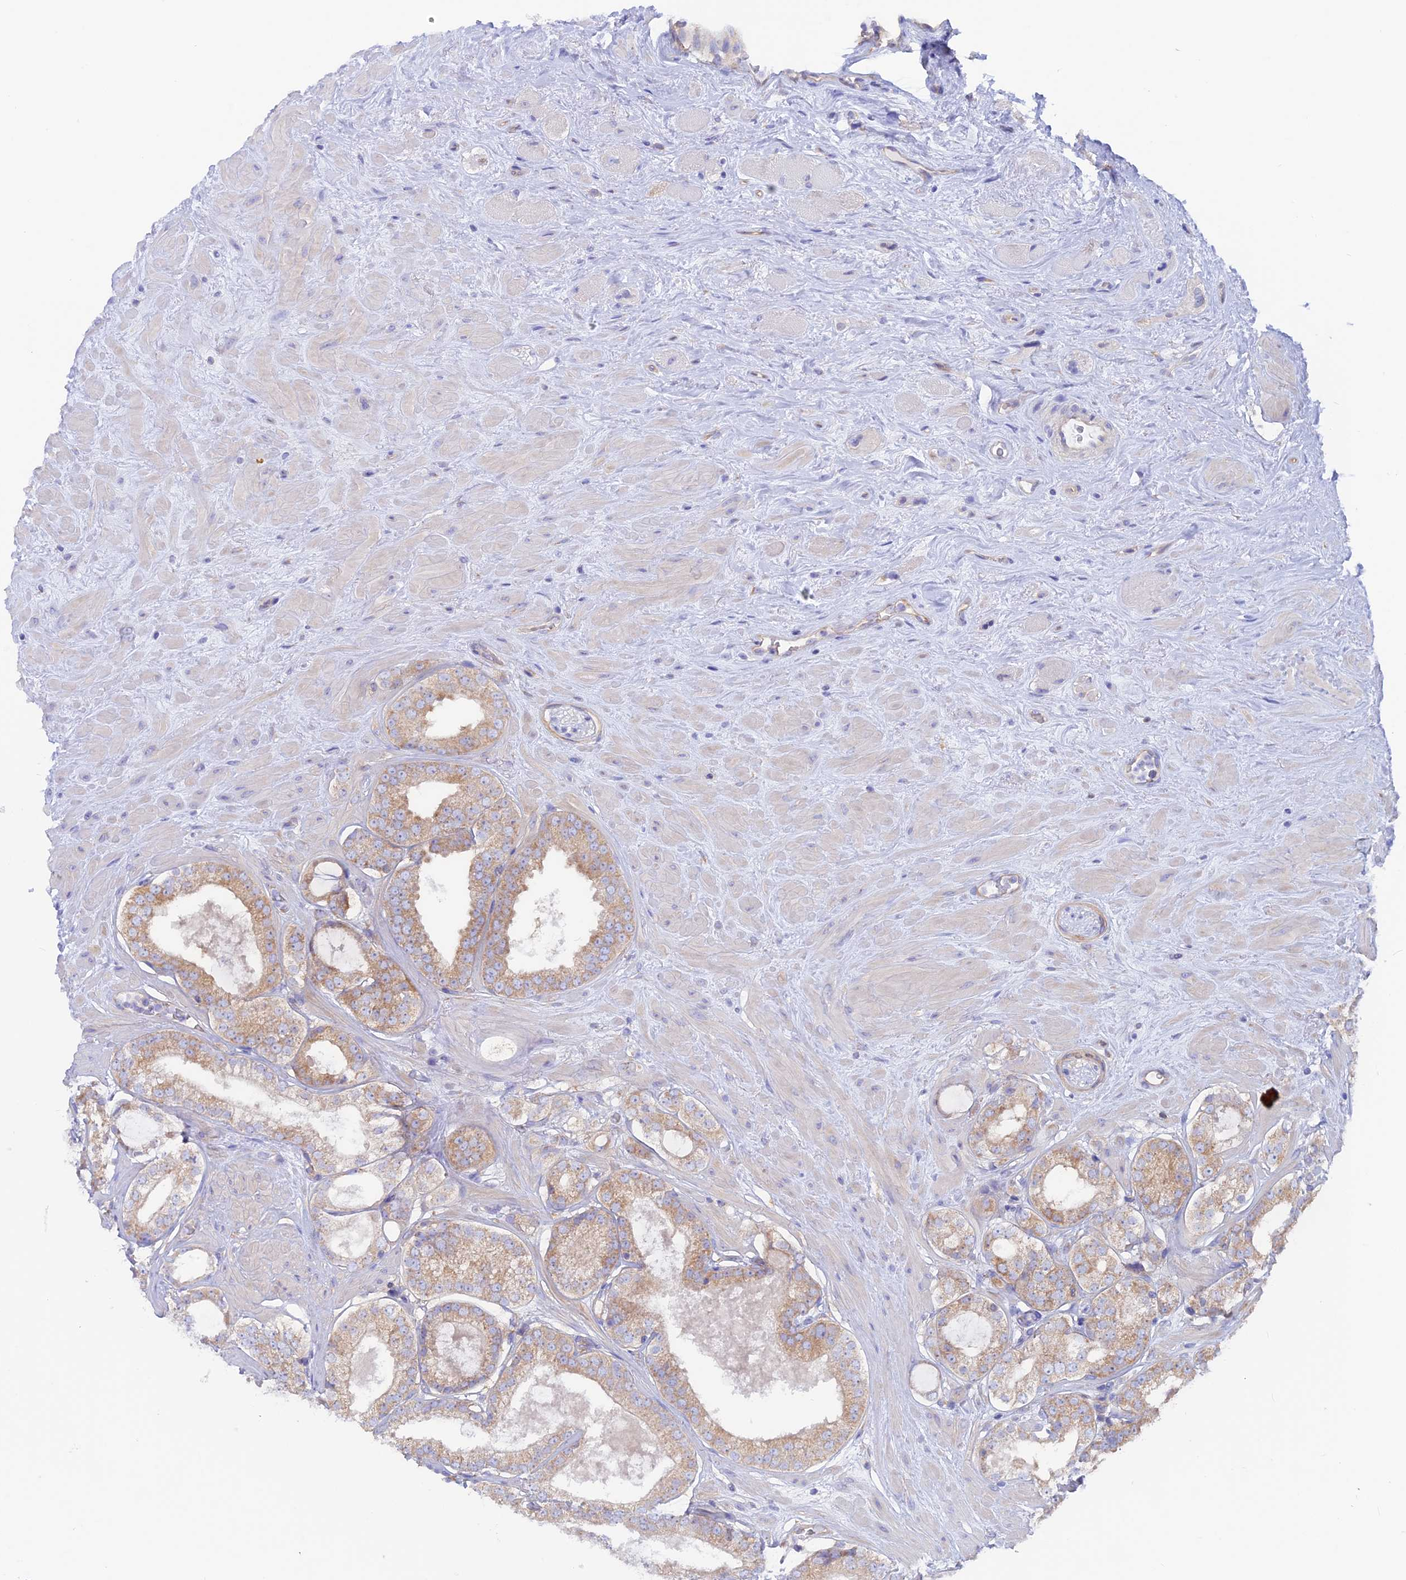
{"staining": {"intensity": "moderate", "quantity": "25%-75%", "location": "cytoplasmic/membranous"}, "tissue": "prostate cancer", "cell_type": "Tumor cells", "image_type": "cancer", "snomed": [{"axis": "morphology", "description": "Adenocarcinoma, High grade"}, {"axis": "topography", "description": "Prostate"}], "caption": "Prostate cancer stained for a protein (brown) reveals moderate cytoplasmic/membranous positive positivity in about 25%-75% of tumor cells.", "gene": "LZTFL1", "patient": {"sex": "male", "age": 65}}